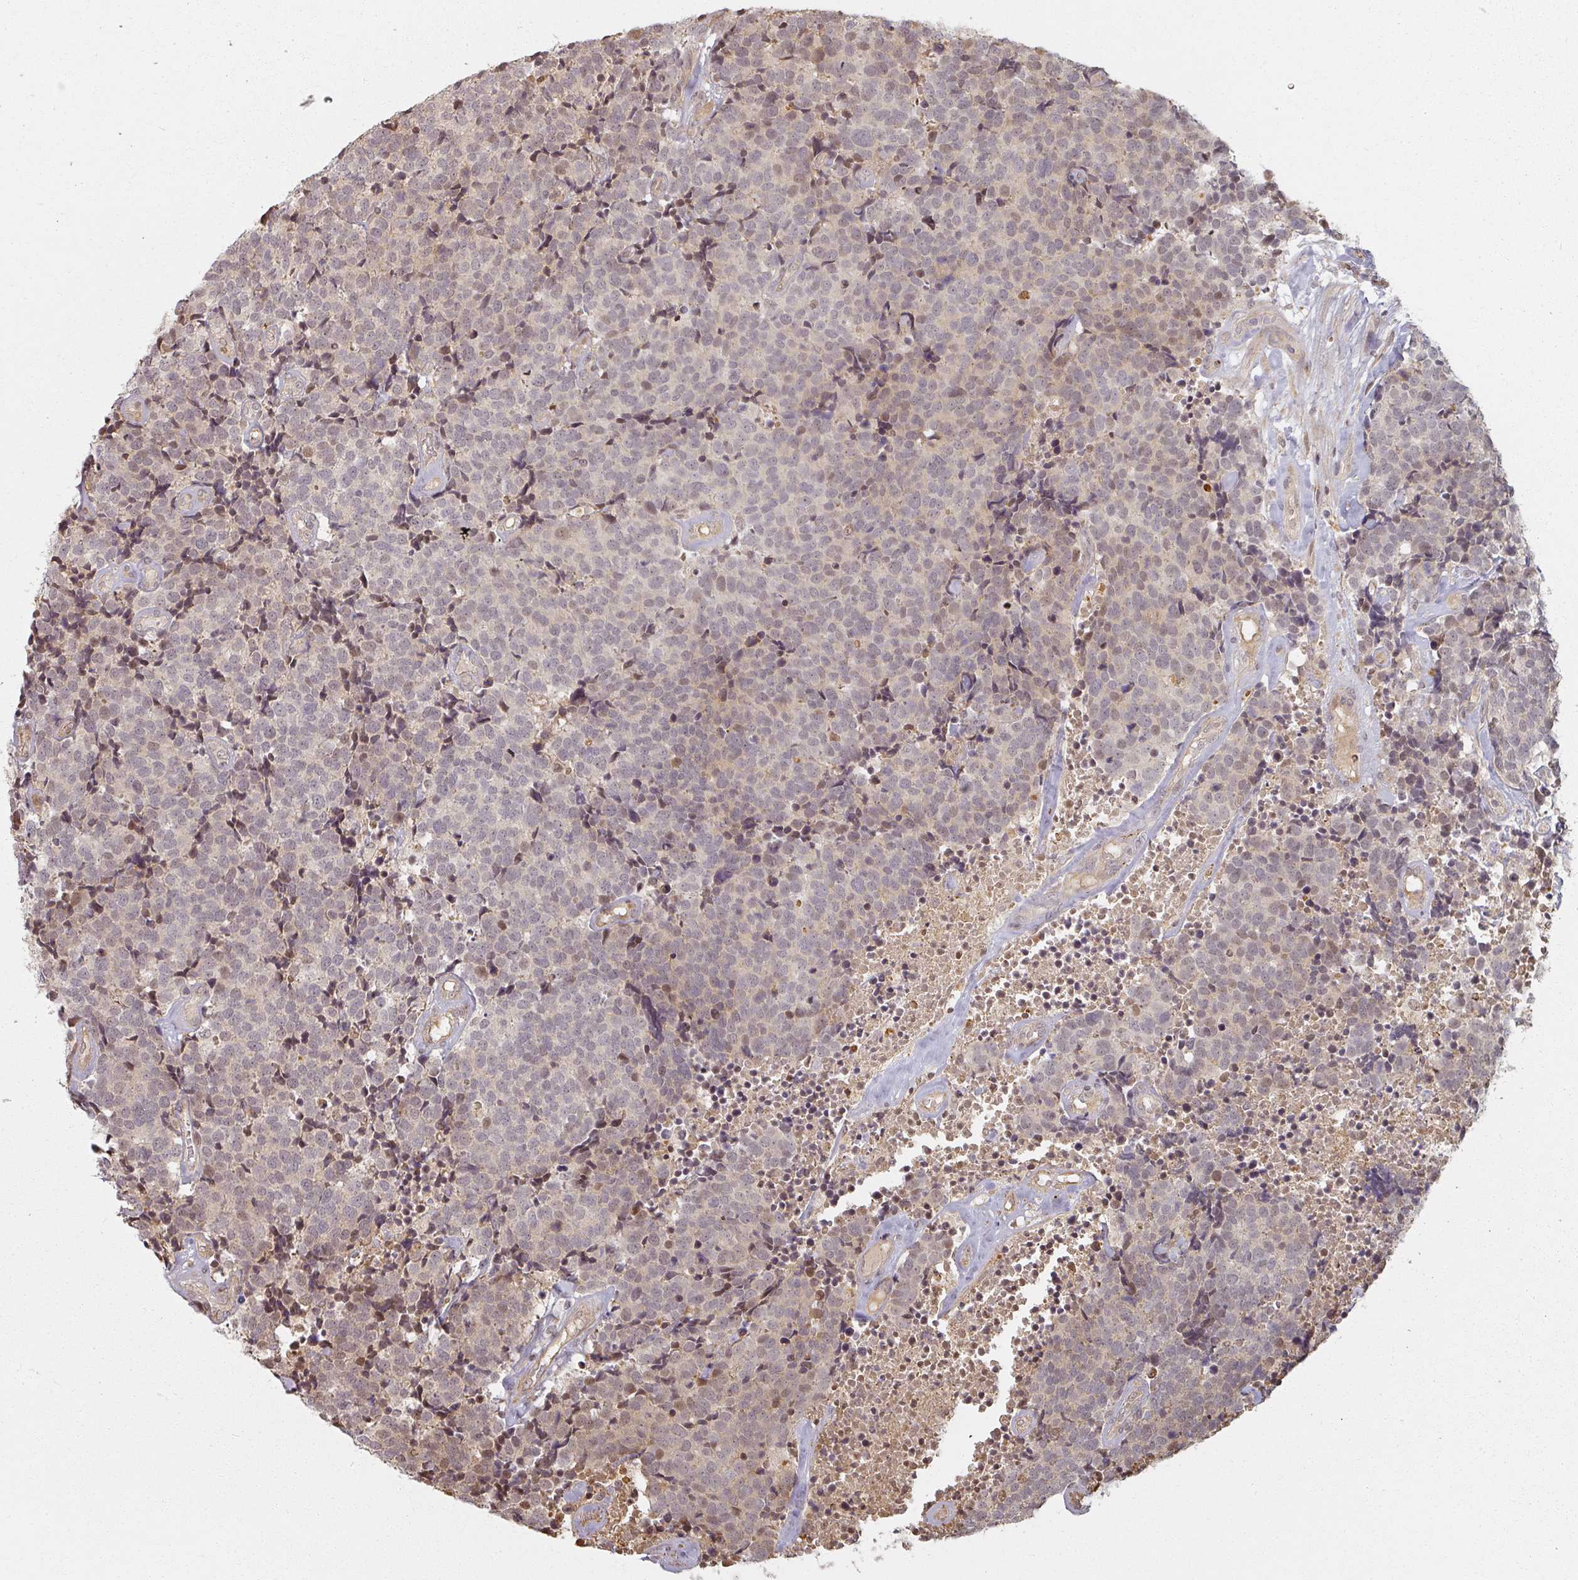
{"staining": {"intensity": "weak", "quantity": "<25%", "location": "cytoplasmic/membranous,nuclear"}, "tissue": "carcinoid", "cell_type": "Tumor cells", "image_type": "cancer", "snomed": [{"axis": "morphology", "description": "Carcinoid, malignant, NOS"}, {"axis": "topography", "description": "Skin"}], "caption": "Immunohistochemical staining of human malignant carcinoid exhibits no significant staining in tumor cells.", "gene": "MED19", "patient": {"sex": "female", "age": 79}}